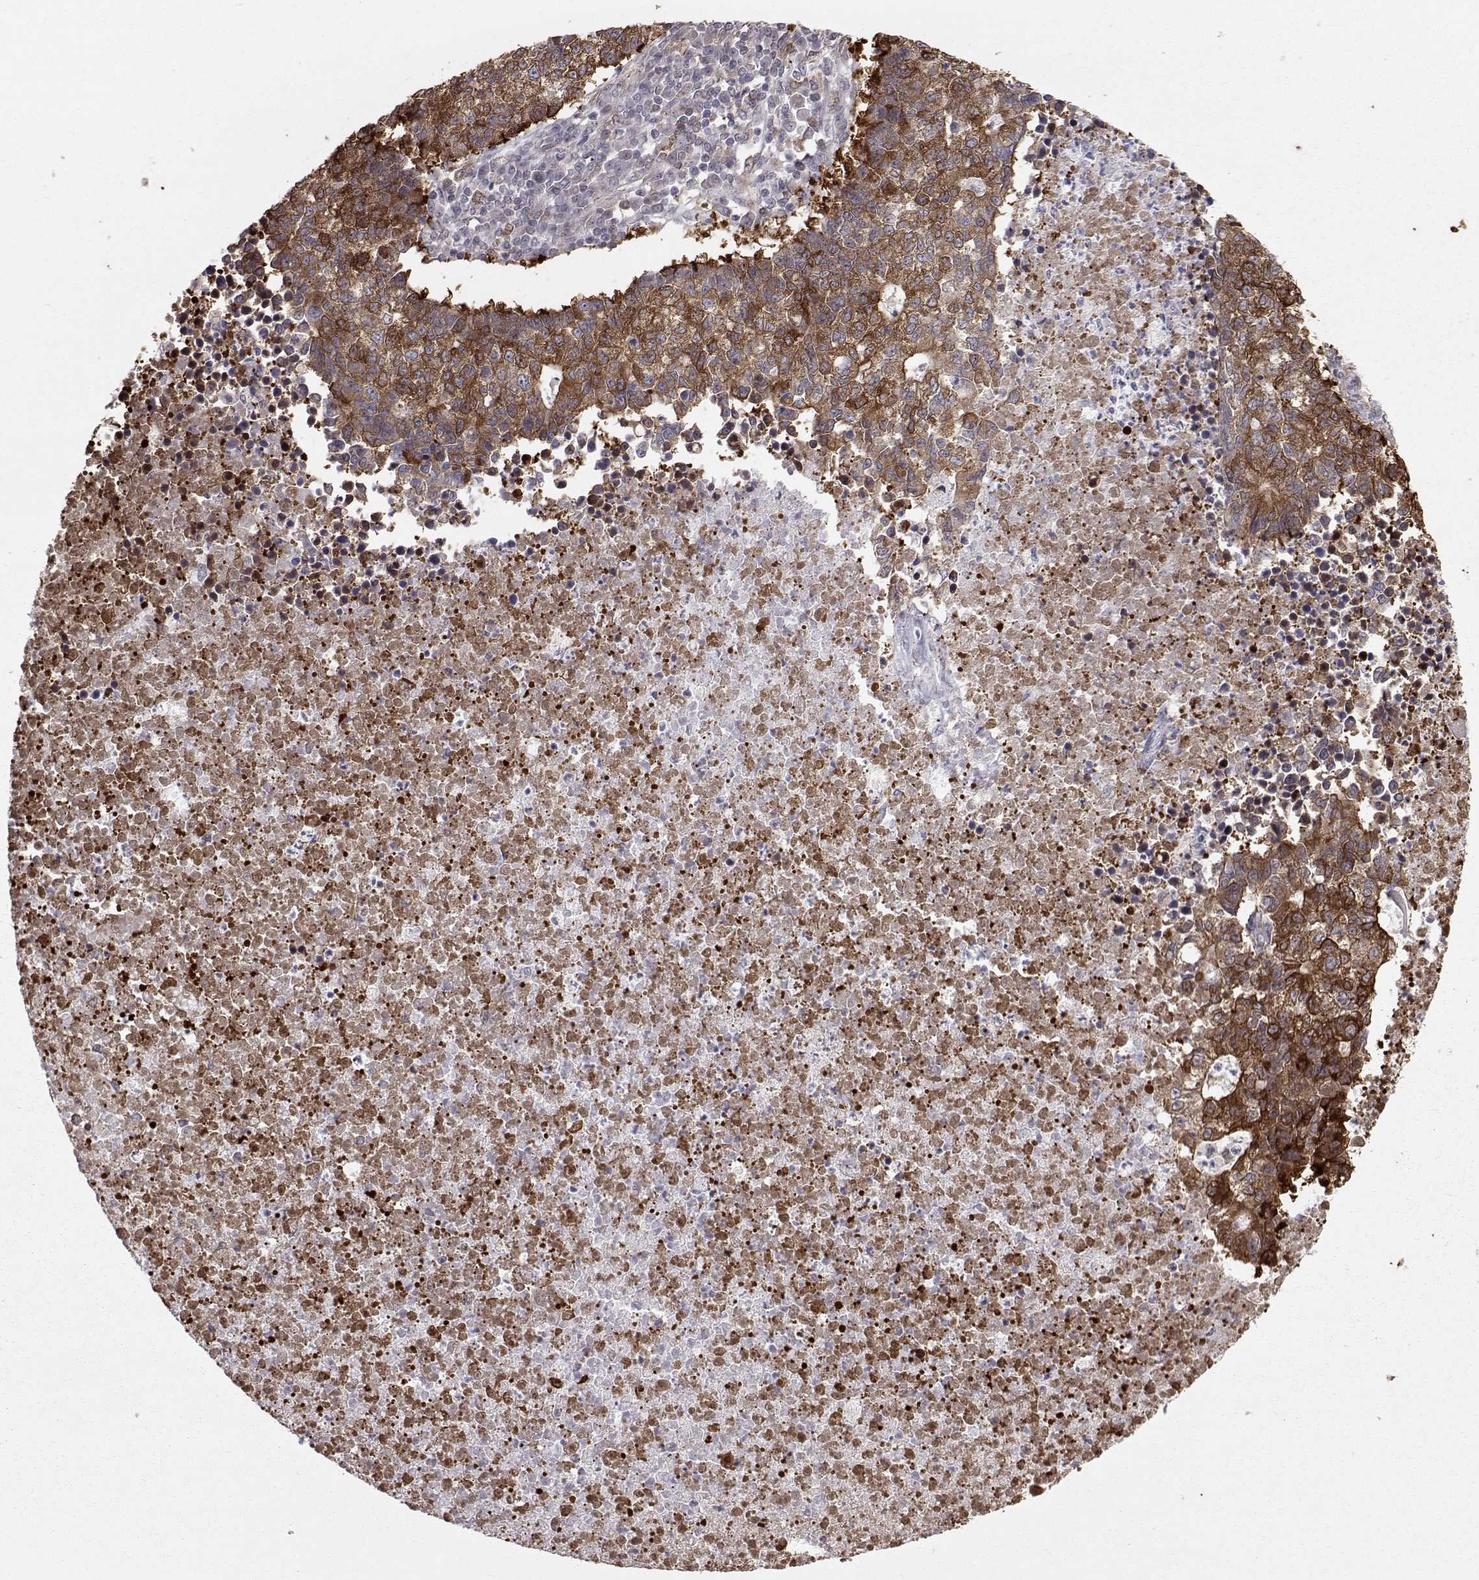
{"staining": {"intensity": "strong", "quantity": "25%-75%", "location": "cytoplasmic/membranous"}, "tissue": "lung cancer", "cell_type": "Tumor cells", "image_type": "cancer", "snomed": [{"axis": "morphology", "description": "Adenocarcinoma, NOS"}, {"axis": "topography", "description": "Lung"}], "caption": "Immunohistochemical staining of human lung cancer (adenocarcinoma) exhibits high levels of strong cytoplasmic/membranous staining in approximately 25%-75% of tumor cells. (DAB = brown stain, brightfield microscopy at high magnification).", "gene": "HSP90AB1", "patient": {"sex": "male", "age": 57}}